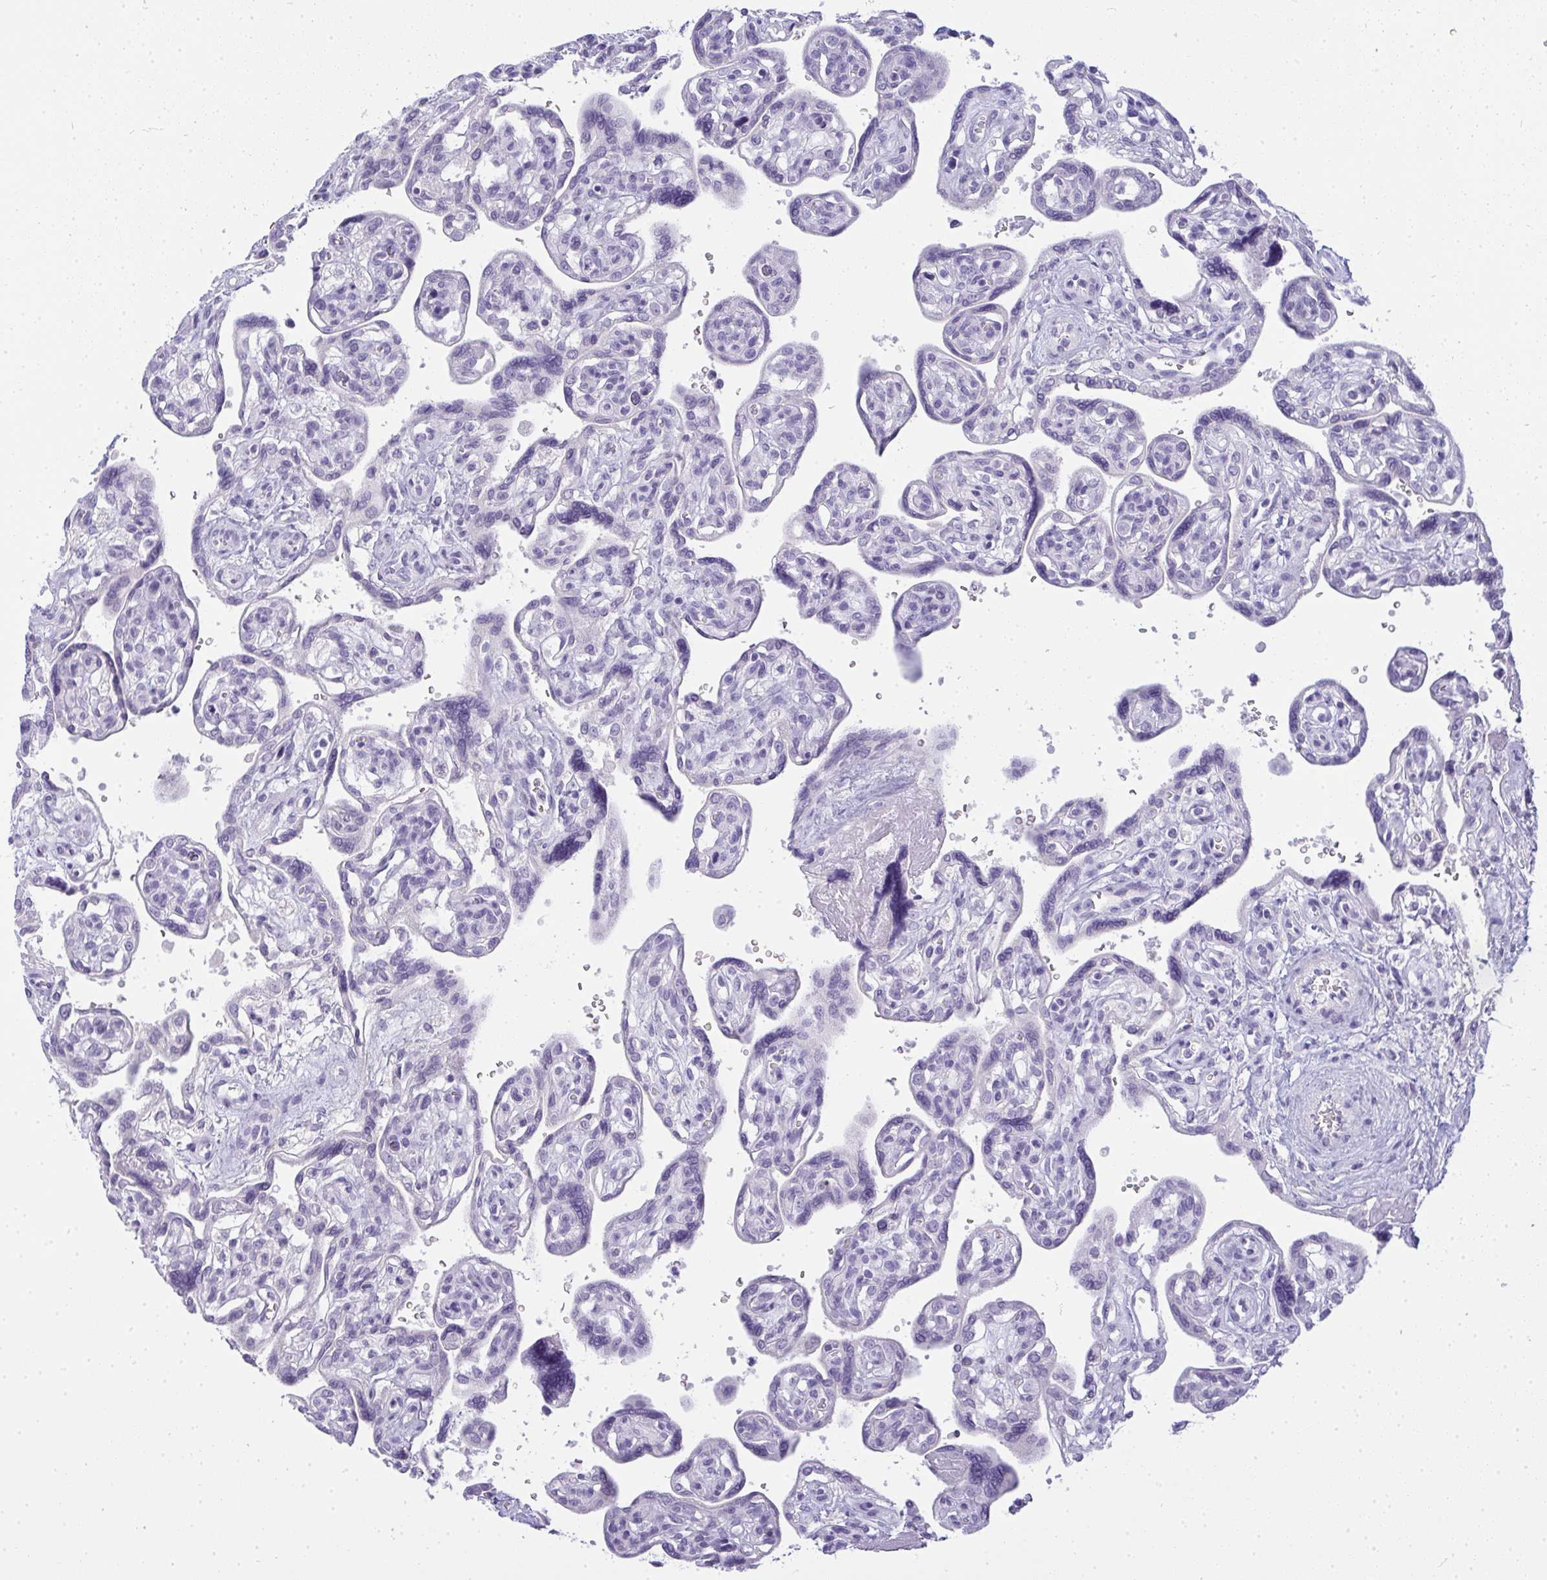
{"staining": {"intensity": "negative", "quantity": "none", "location": "none"}, "tissue": "placenta", "cell_type": "Decidual cells", "image_type": "normal", "snomed": [{"axis": "morphology", "description": "Normal tissue, NOS"}, {"axis": "topography", "description": "Placenta"}], "caption": "The IHC histopathology image has no significant expression in decidual cells of placenta.", "gene": "GSDMB", "patient": {"sex": "female", "age": 39}}